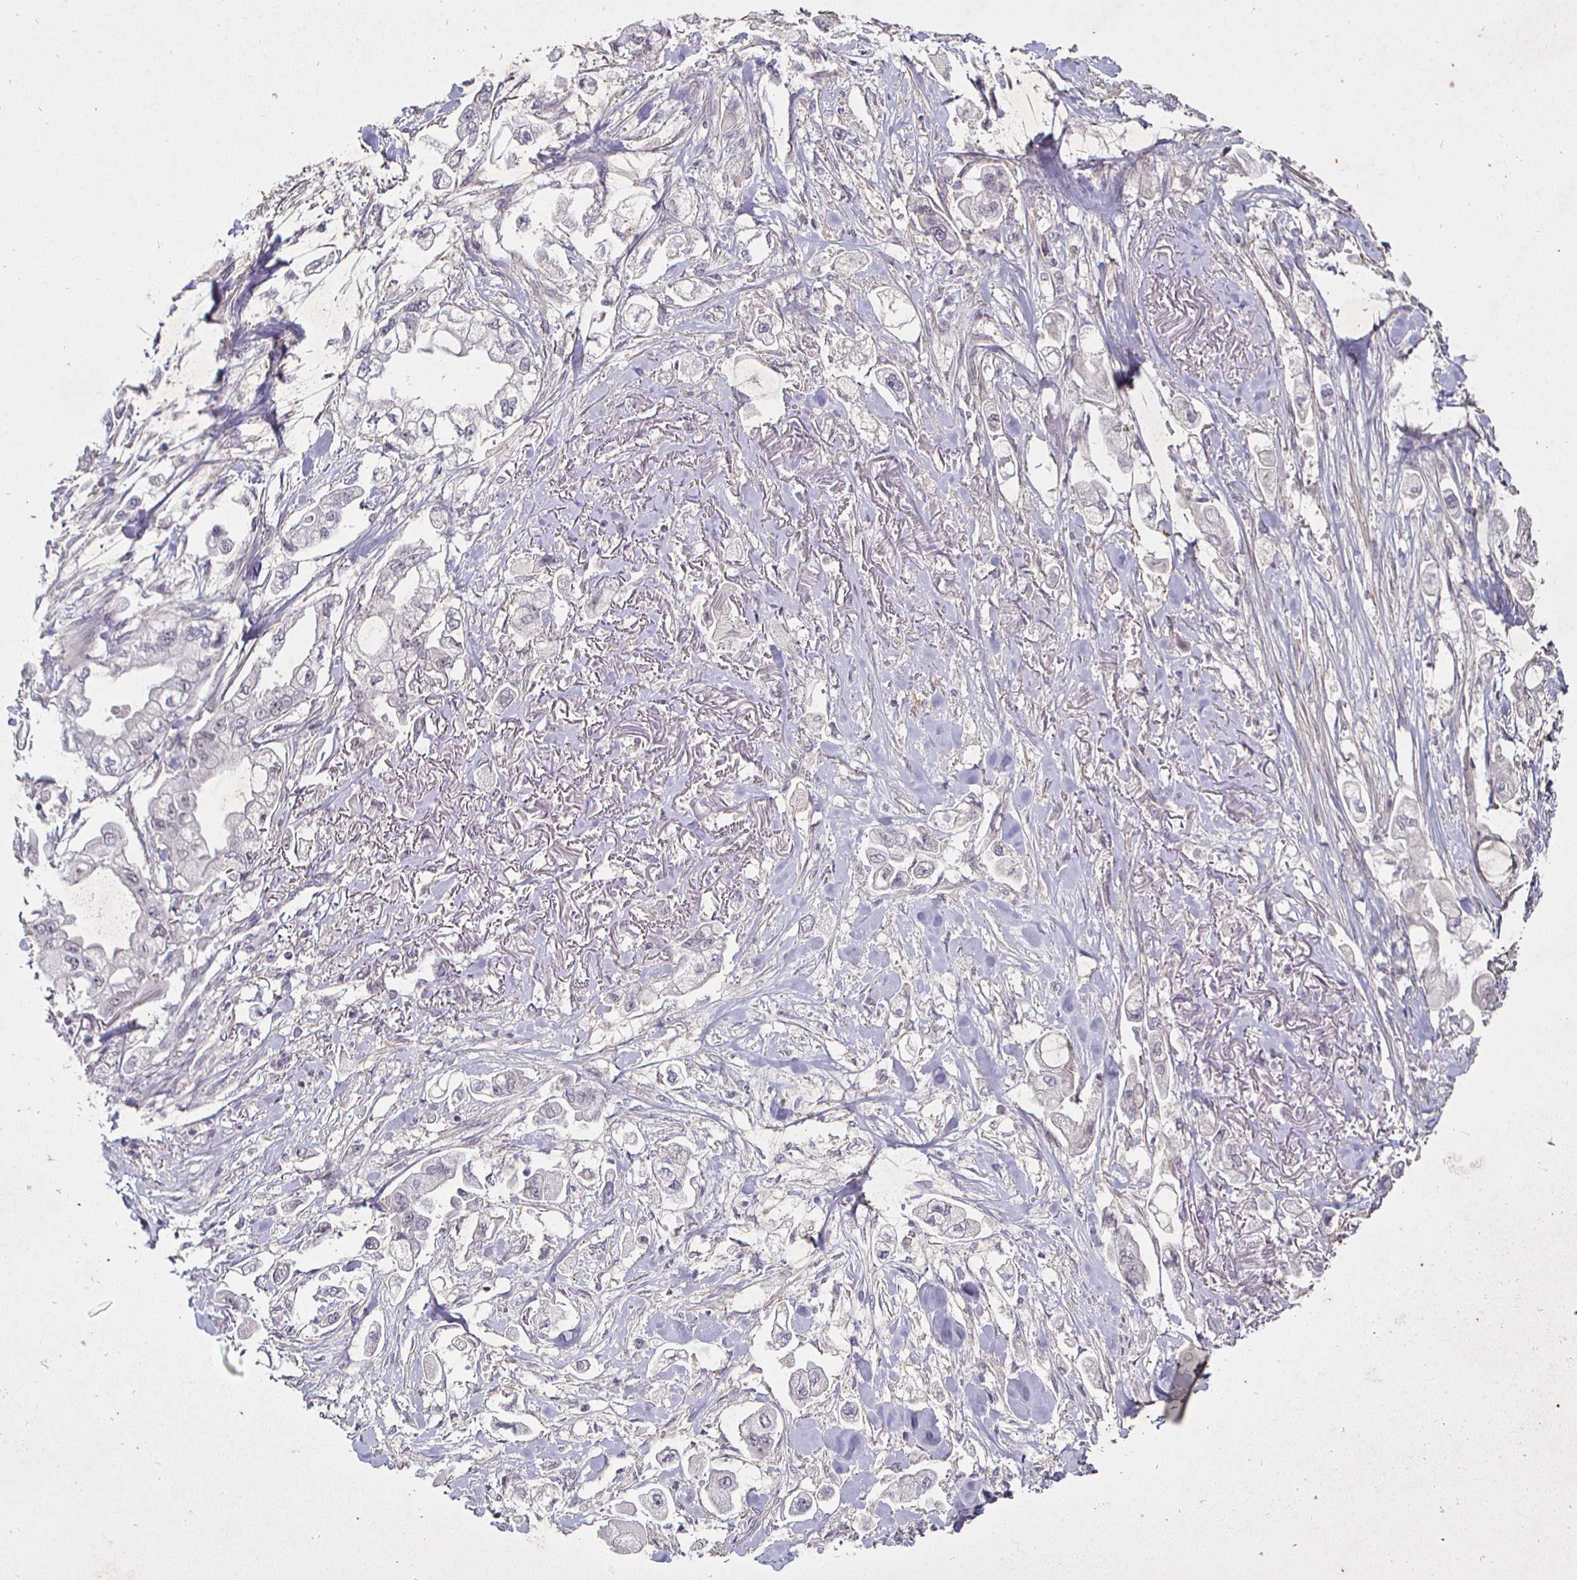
{"staining": {"intensity": "weak", "quantity": "<25%", "location": "nuclear"}, "tissue": "stomach cancer", "cell_type": "Tumor cells", "image_type": "cancer", "snomed": [{"axis": "morphology", "description": "Adenocarcinoma, NOS"}, {"axis": "topography", "description": "Stomach"}], "caption": "DAB (3,3'-diaminobenzidine) immunohistochemical staining of human stomach adenocarcinoma exhibits no significant positivity in tumor cells.", "gene": "MLH1", "patient": {"sex": "male", "age": 62}}